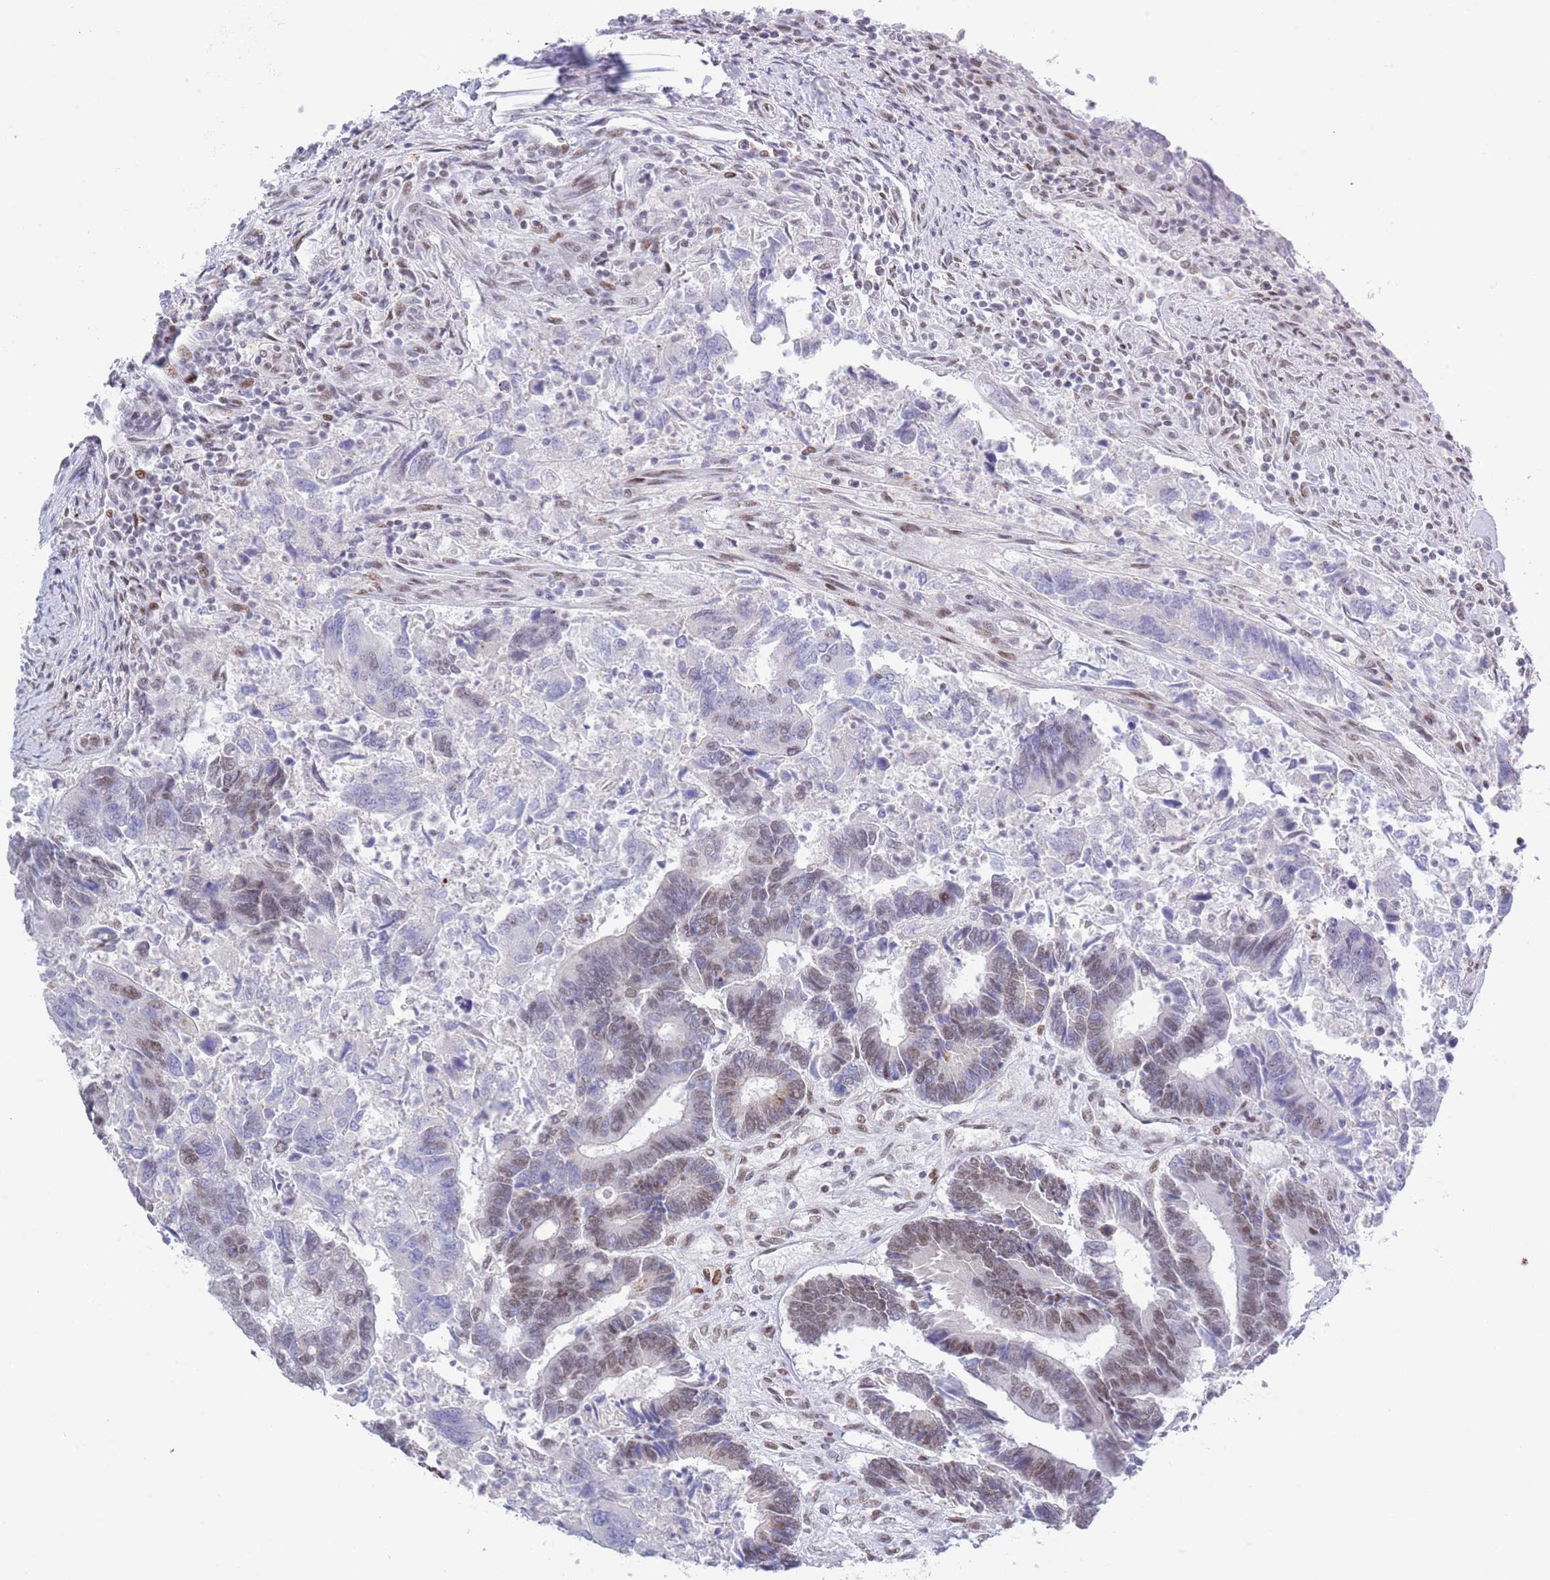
{"staining": {"intensity": "moderate", "quantity": "<25%", "location": "nuclear"}, "tissue": "colorectal cancer", "cell_type": "Tumor cells", "image_type": "cancer", "snomed": [{"axis": "morphology", "description": "Adenocarcinoma, NOS"}, {"axis": "topography", "description": "Colon"}], "caption": "Human colorectal cancer stained with a protein marker reveals moderate staining in tumor cells.", "gene": "ZNF382", "patient": {"sex": "female", "age": 67}}